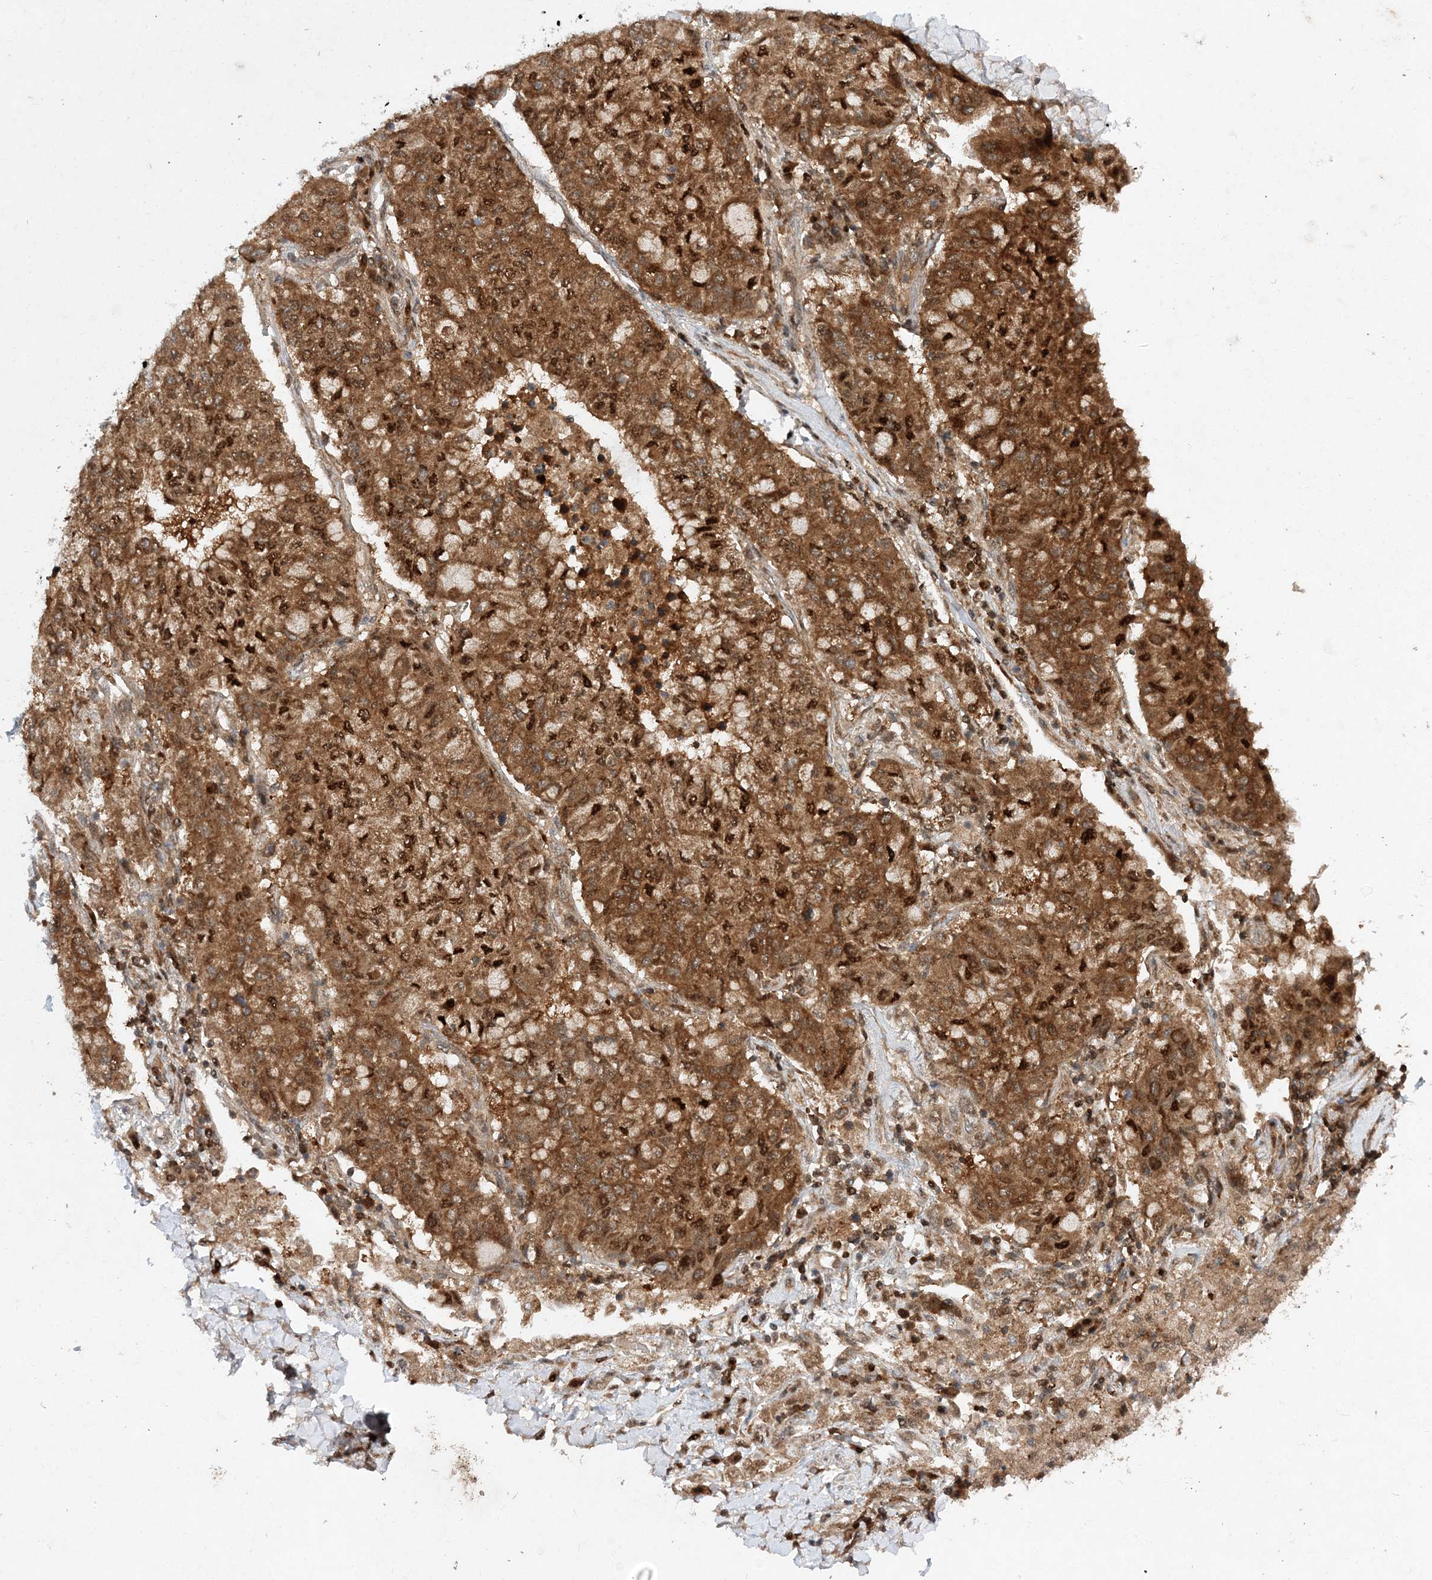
{"staining": {"intensity": "moderate", "quantity": ">75%", "location": "cytoplasmic/membranous,nuclear"}, "tissue": "lung cancer", "cell_type": "Tumor cells", "image_type": "cancer", "snomed": [{"axis": "morphology", "description": "Squamous cell carcinoma, NOS"}, {"axis": "topography", "description": "Lung"}], "caption": "High-power microscopy captured an immunohistochemistry (IHC) image of lung cancer (squamous cell carcinoma), revealing moderate cytoplasmic/membranous and nuclear positivity in about >75% of tumor cells.", "gene": "NIF3L1", "patient": {"sex": "male", "age": 74}}